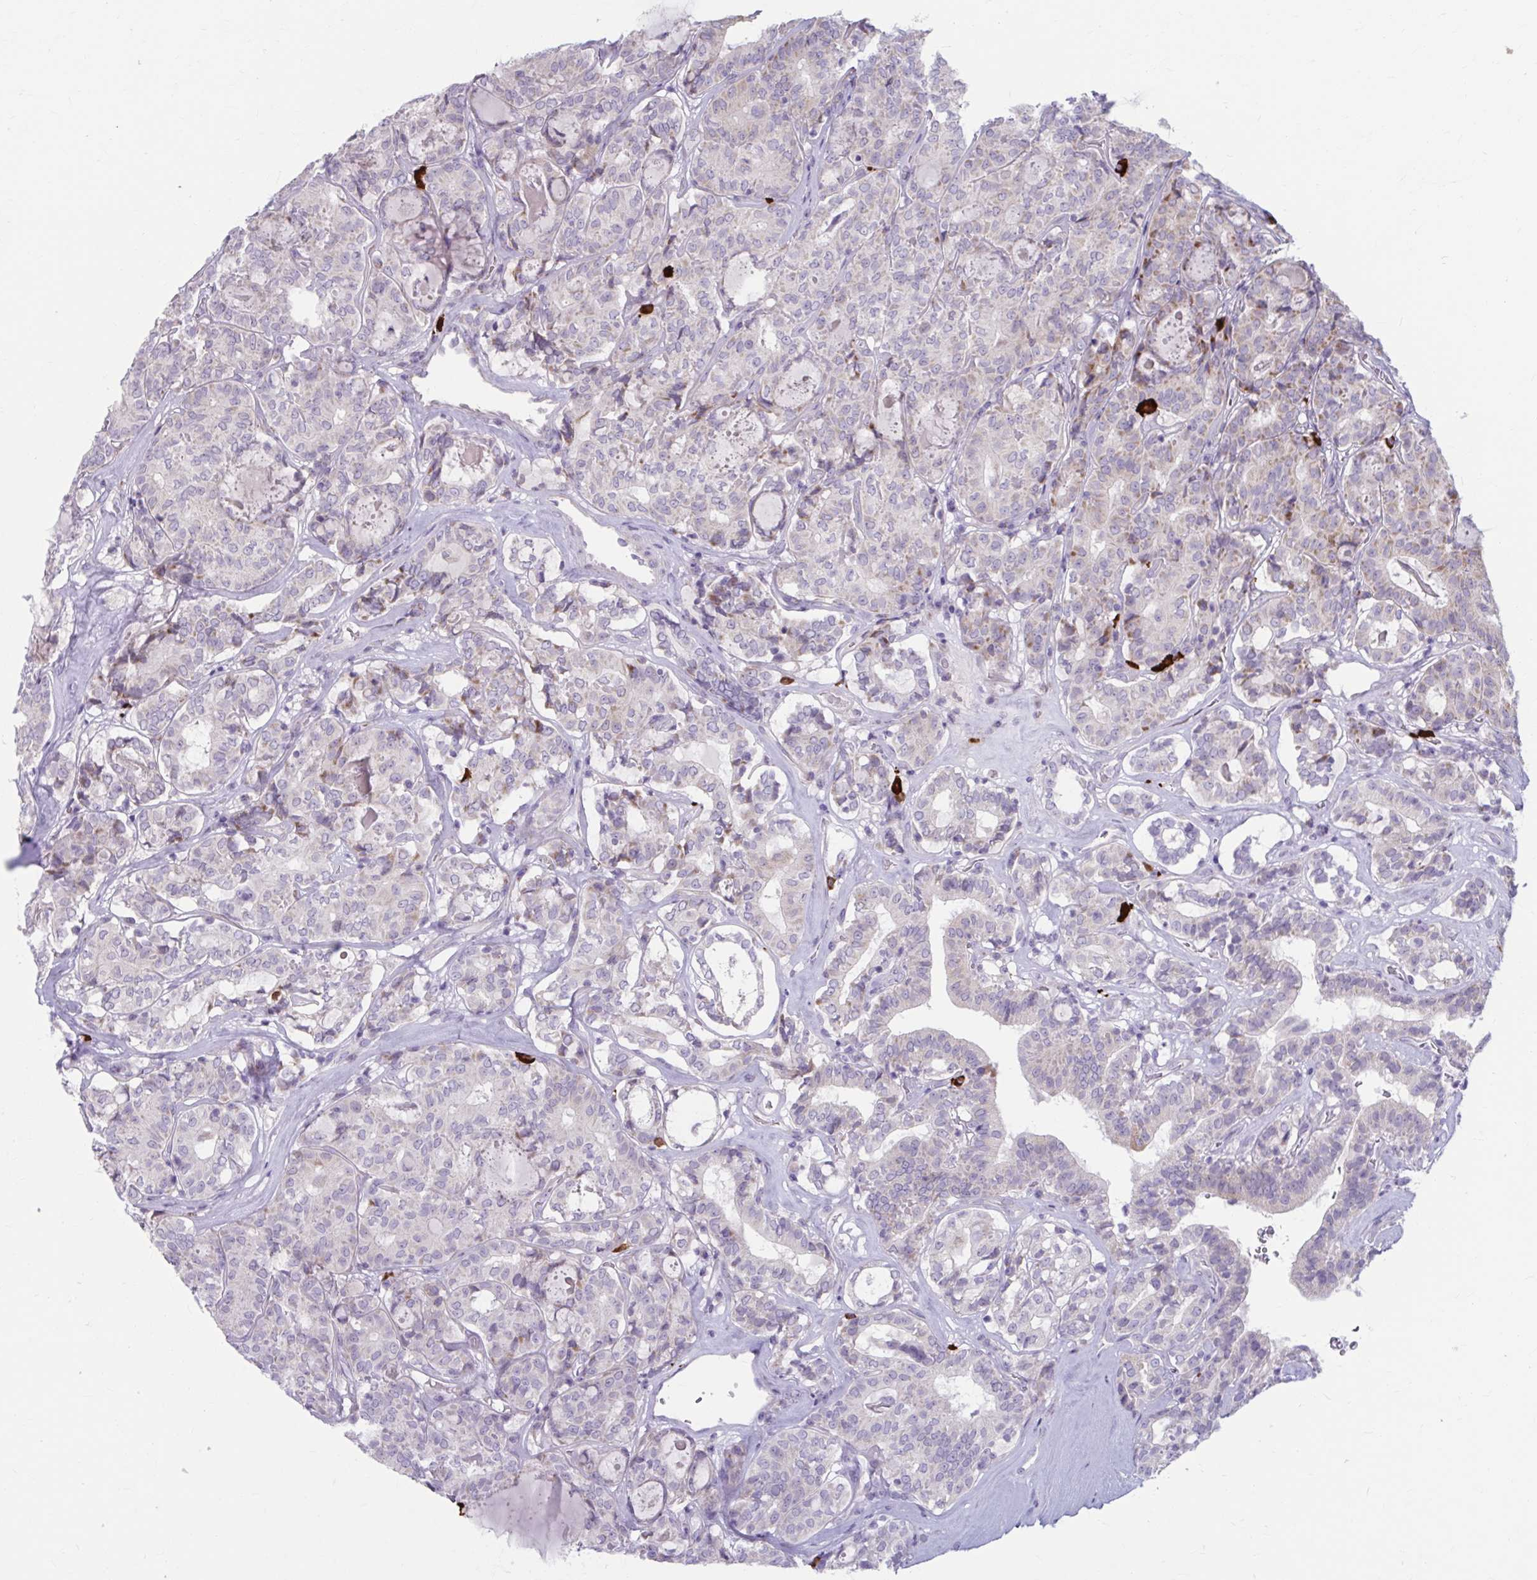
{"staining": {"intensity": "moderate", "quantity": "<25%", "location": "cytoplasmic/membranous"}, "tissue": "thyroid cancer", "cell_type": "Tumor cells", "image_type": "cancer", "snomed": [{"axis": "morphology", "description": "Papillary adenocarcinoma, NOS"}, {"axis": "topography", "description": "Thyroid gland"}], "caption": "Protein expression analysis of human thyroid cancer reveals moderate cytoplasmic/membranous positivity in about <25% of tumor cells.", "gene": "MSMO1", "patient": {"sex": "female", "age": 72}}